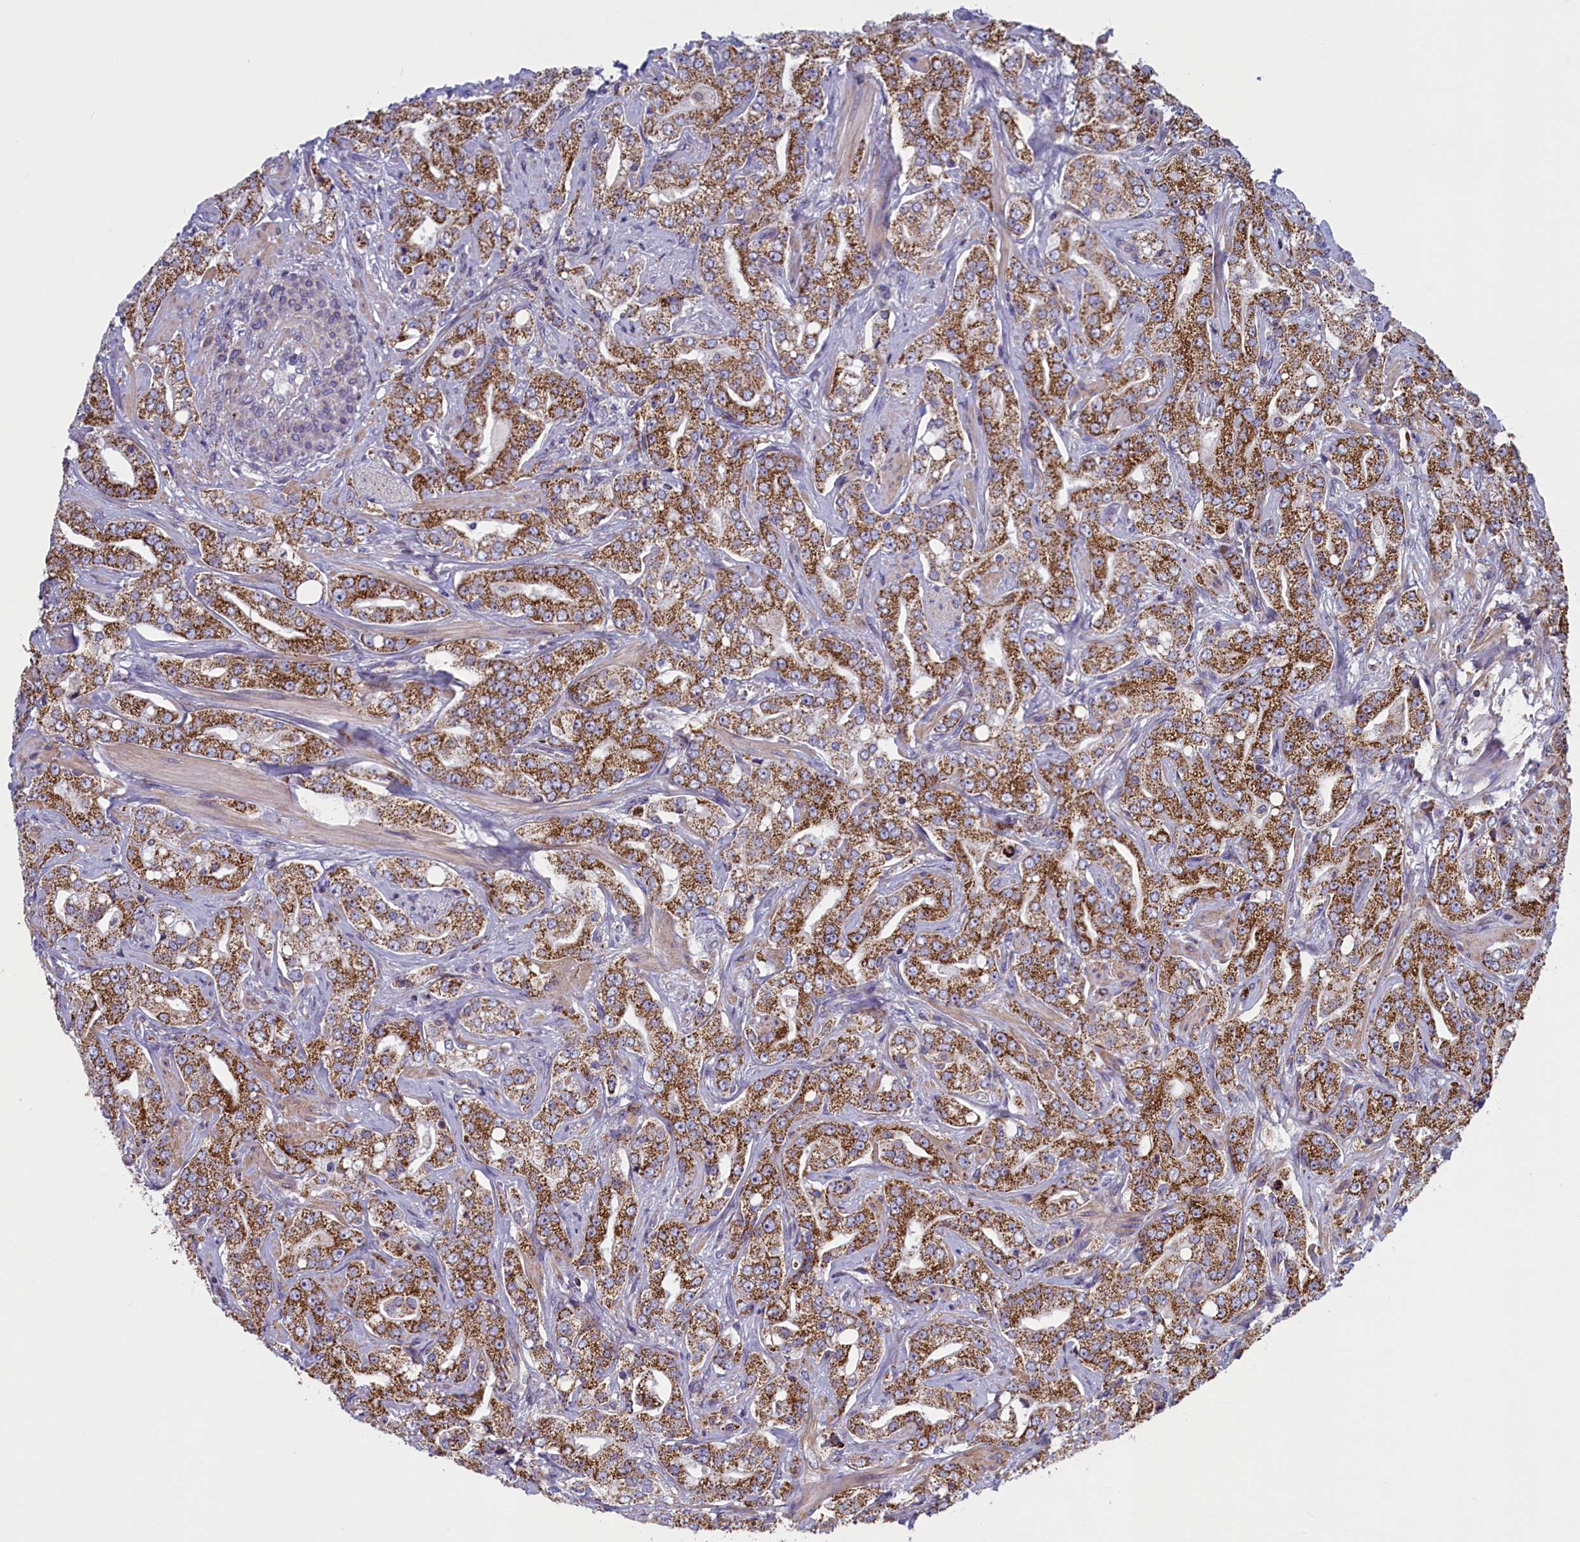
{"staining": {"intensity": "strong", "quantity": ">75%", "location": "cytoplasmic/membranous"}, "tissue": "prostate cancer", "cell_type": "Tumor cells", "image_type": "cancer", "snomed": [{"axis": "morphology", "description": "Adenocarcinoma, Low grade"}, {"axis": "topography", "description": "Prostate"}], "caption": "The immunohistochemical stain labels strong cytoplasmic/membranous positivity in tumor cells of prostate cancer tissue. (Stains: DAB in brown, nuclei in blue, Microscopy: brightfield microscopy at high magnification).", "gene": "IFT122", "patient": {"sex": "male", "age": 67}}